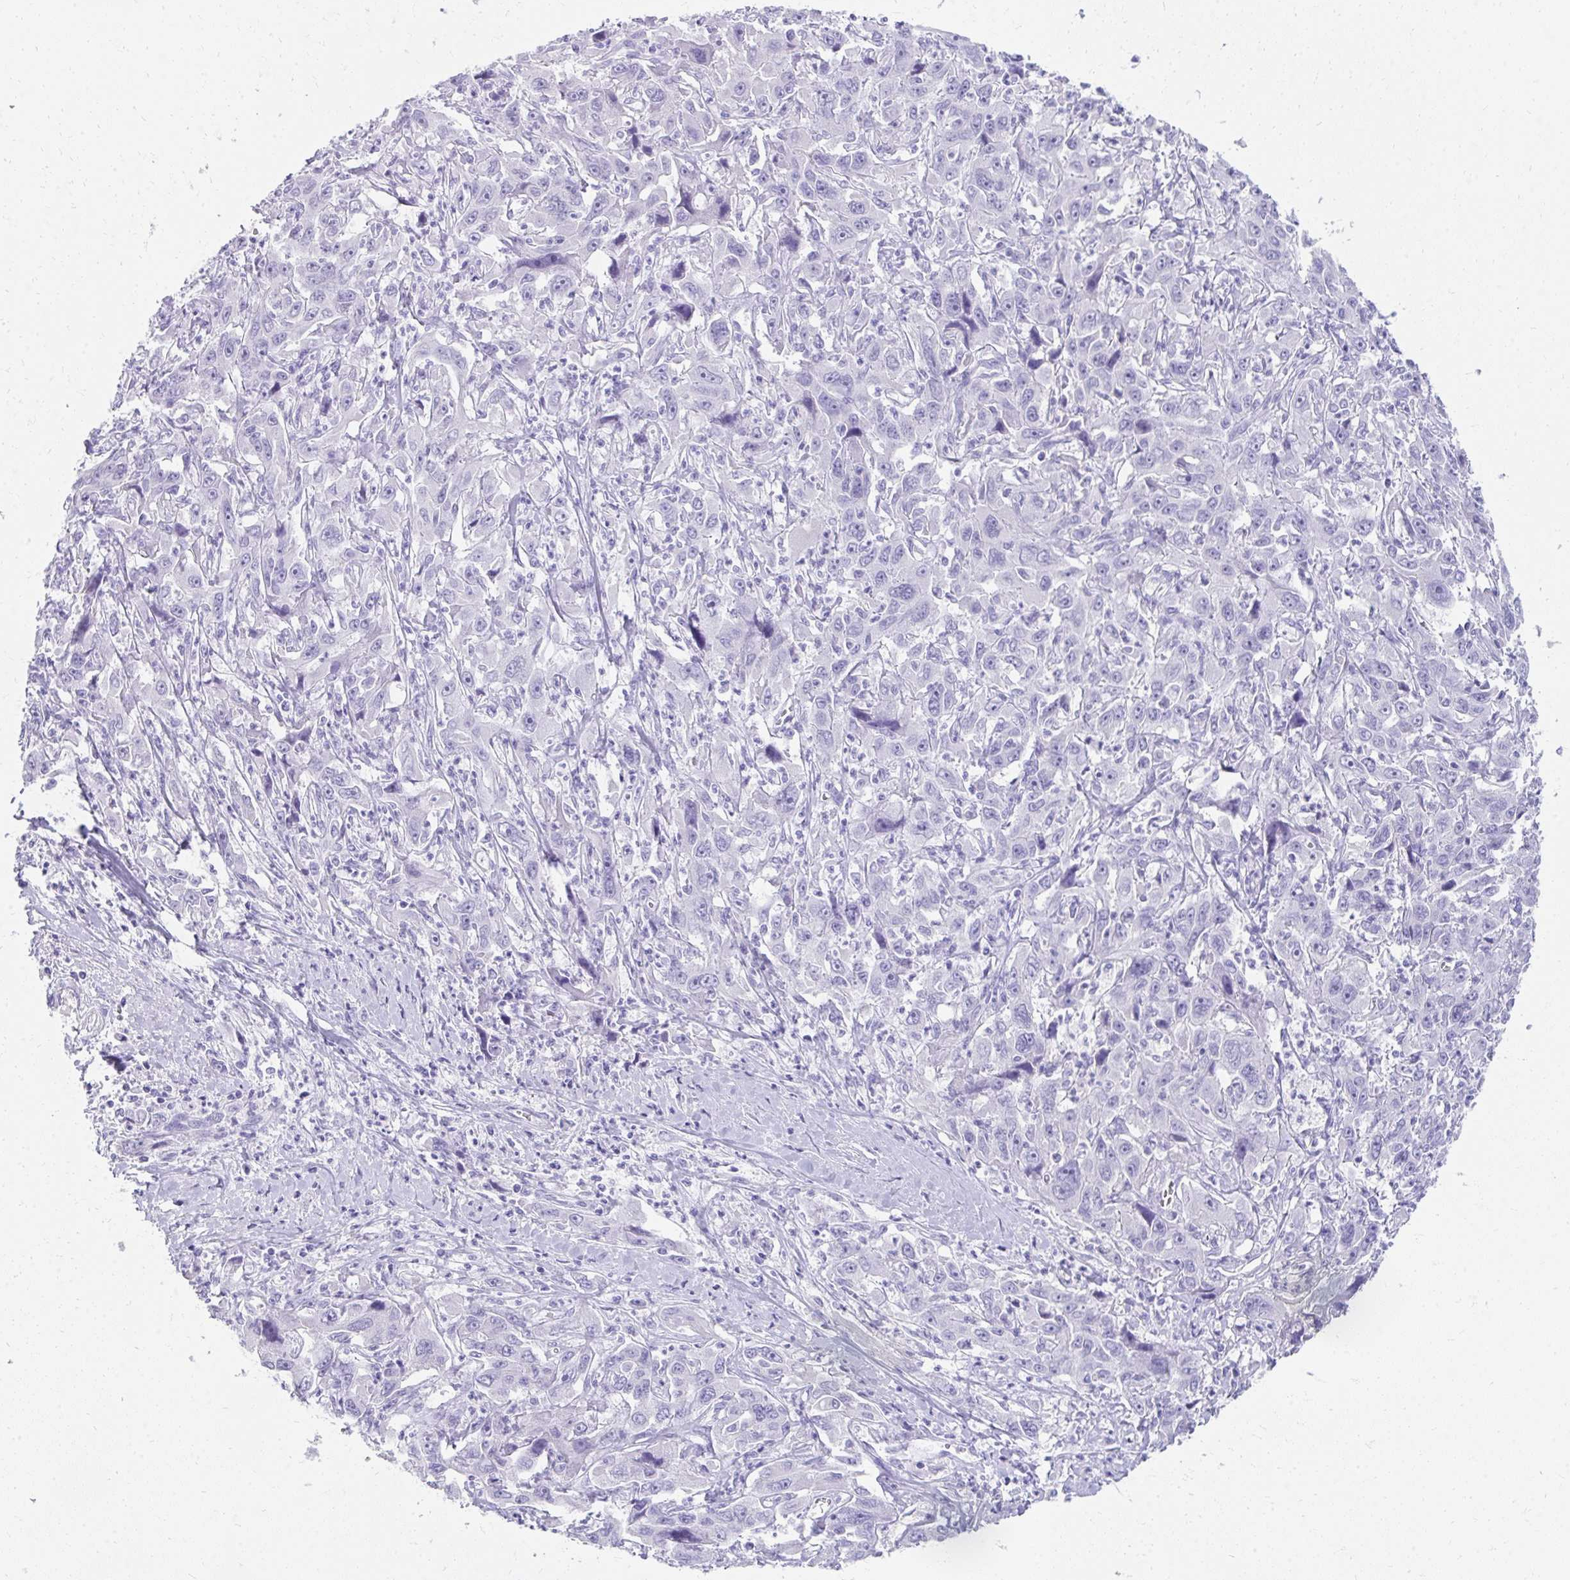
{"staining": {"intensity": "negative", "quantity": "none", "location": "none"}, "tissue": "liver cancer", "cell_type": "Tumor cells", "image_type": "cancer", "snomed": [{"axis": "morphology", "description": "Carcinoma, Hepatocellular, NOS"}, {"axis": "topography", "description": "Liver"}], "caption": "Immunohistochemistry photomicrograph of neoplastic tissue: liver hepatocellular carcinoma stained with DAB displays no significant protein expression in tumor cells.", "gene": "SEC14L3", "patient": {"sex": "male", "age": 63}}